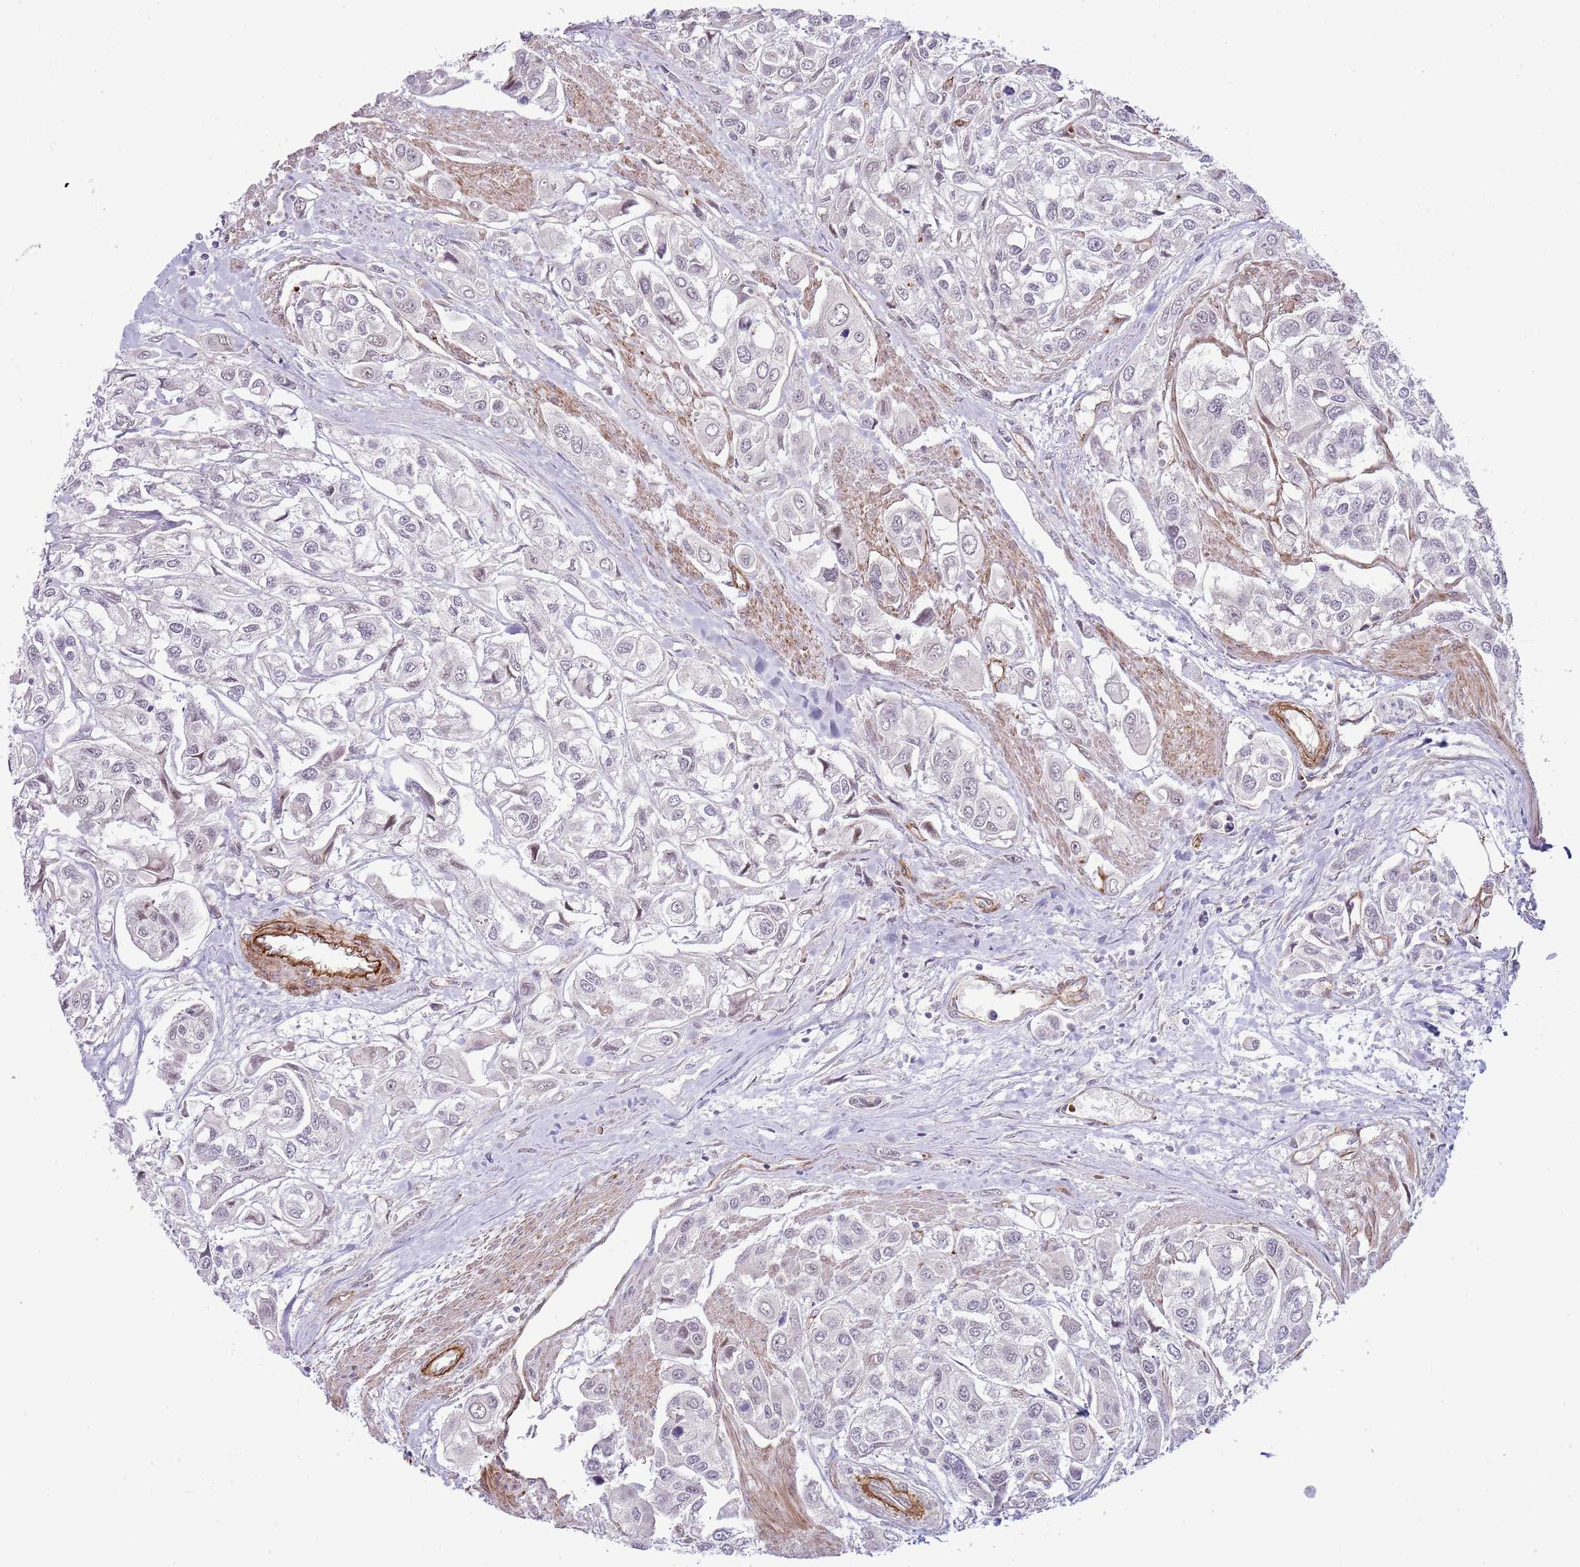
{"staining": {"intensity": "negative", "quantity": "none", "location": "none"}, "tissue": "urothelial cancer", "cell_type": "Tumor cells", "image_type": "cancer", "snomed": [{"axis": "morphology", "description": "Urothelial carcinoma, High grade"}, {"axis": "topography", "description": "Urinary bladder"}], "caption": "Tumor cells are negative for protein expression in human urothelial carcinoma (high-grade).", "gene": "NEK3", "patient": {"sex": "male", "age": 67}}